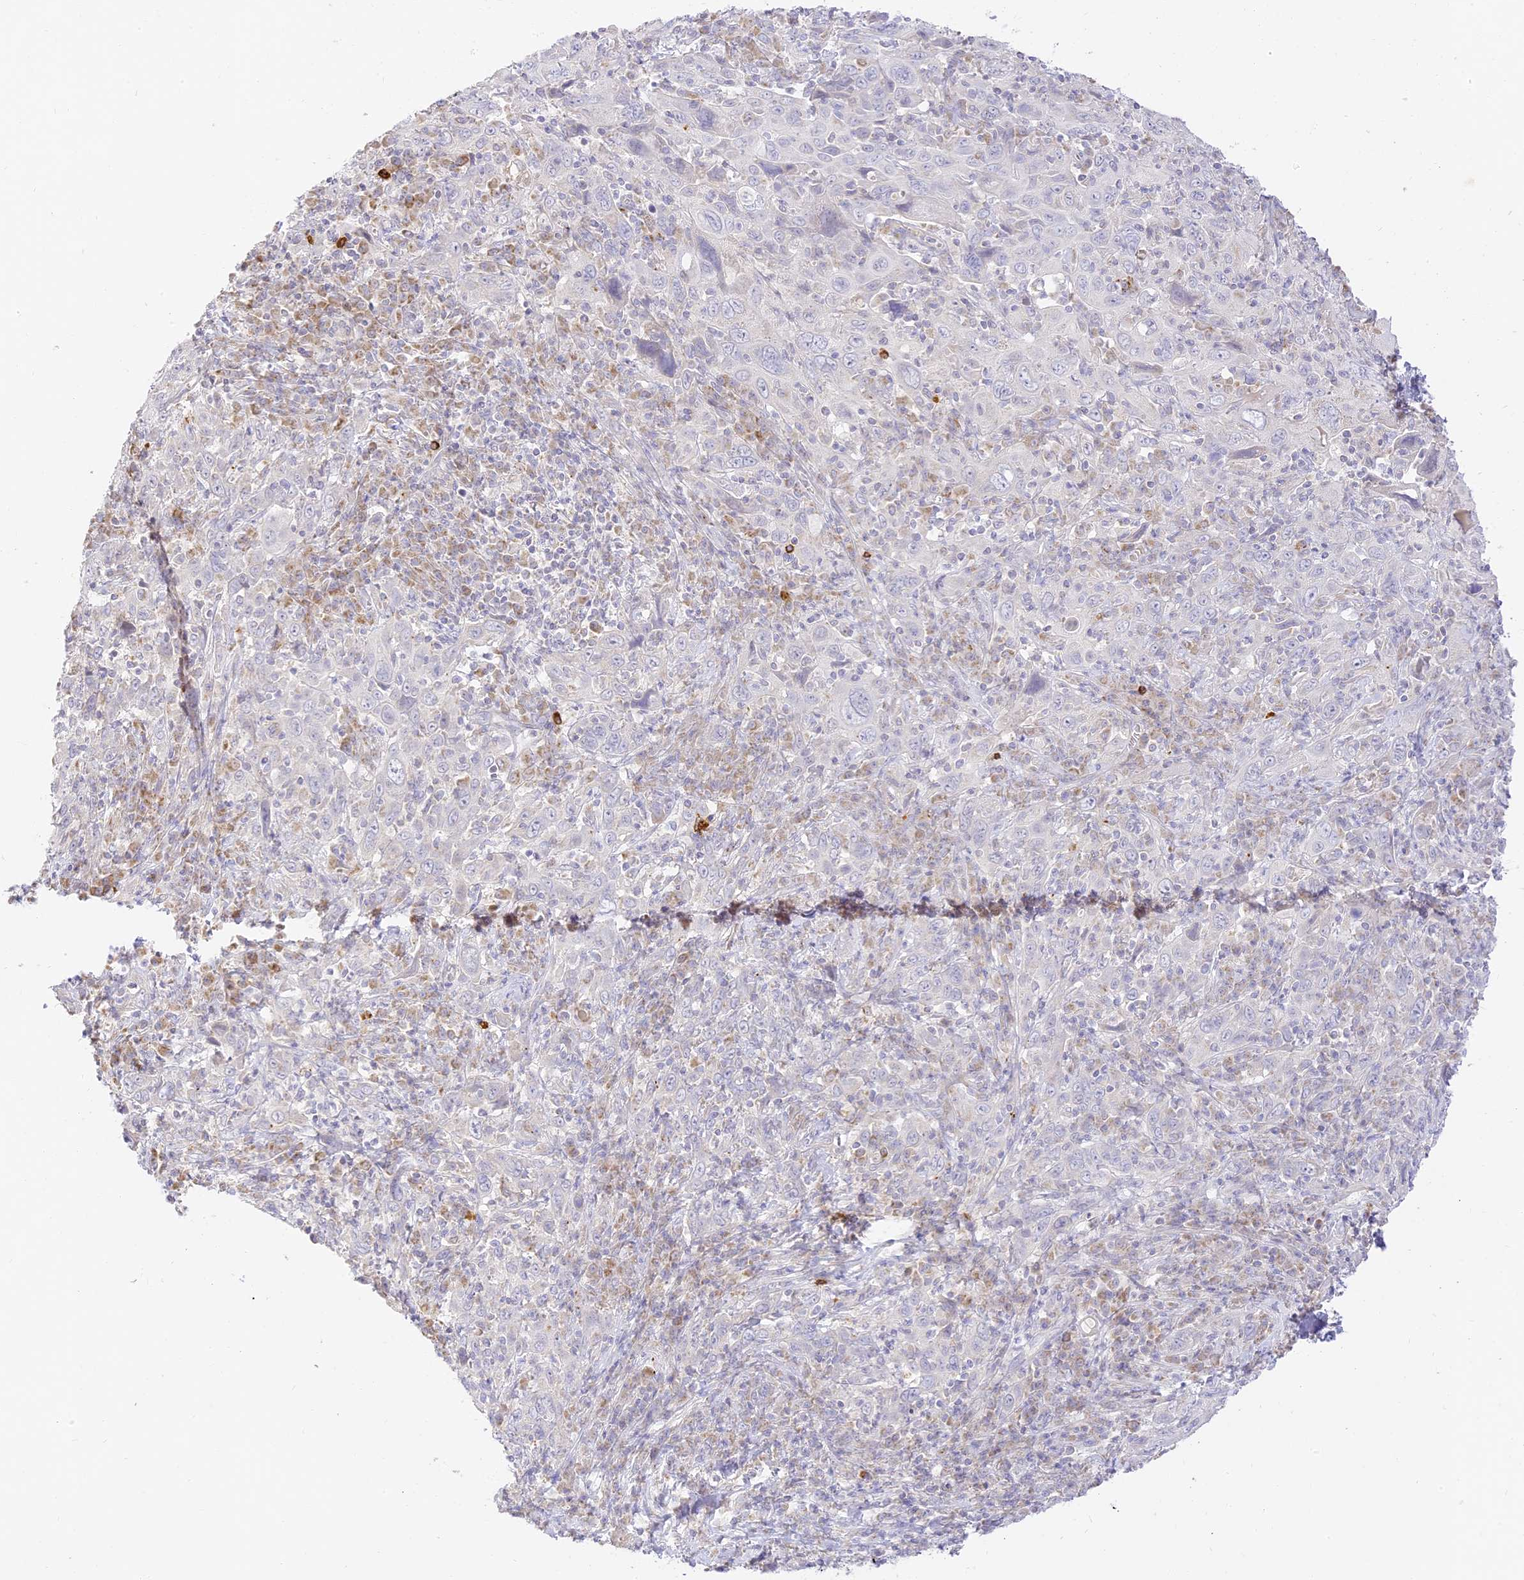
{"staining": {"intensity": "negative", "quantity": "none", "location": "none"}, "tissue": "cervical cancer", "cell_type": "Tumor cells", "image_type": "cancer", "snomed": [{"axis": "morphology", "description": "Squamous cell carcinoma, NOS"}, {"axis": "topography", "description": "Cervix"}], "caption": "This is an IHC histopathology image of cervical cancer (squamous cell carcinoma). There is no expression in tumor cells.", "gene": "LRRC15", "patient": {"sex": "female", "age": 46}}